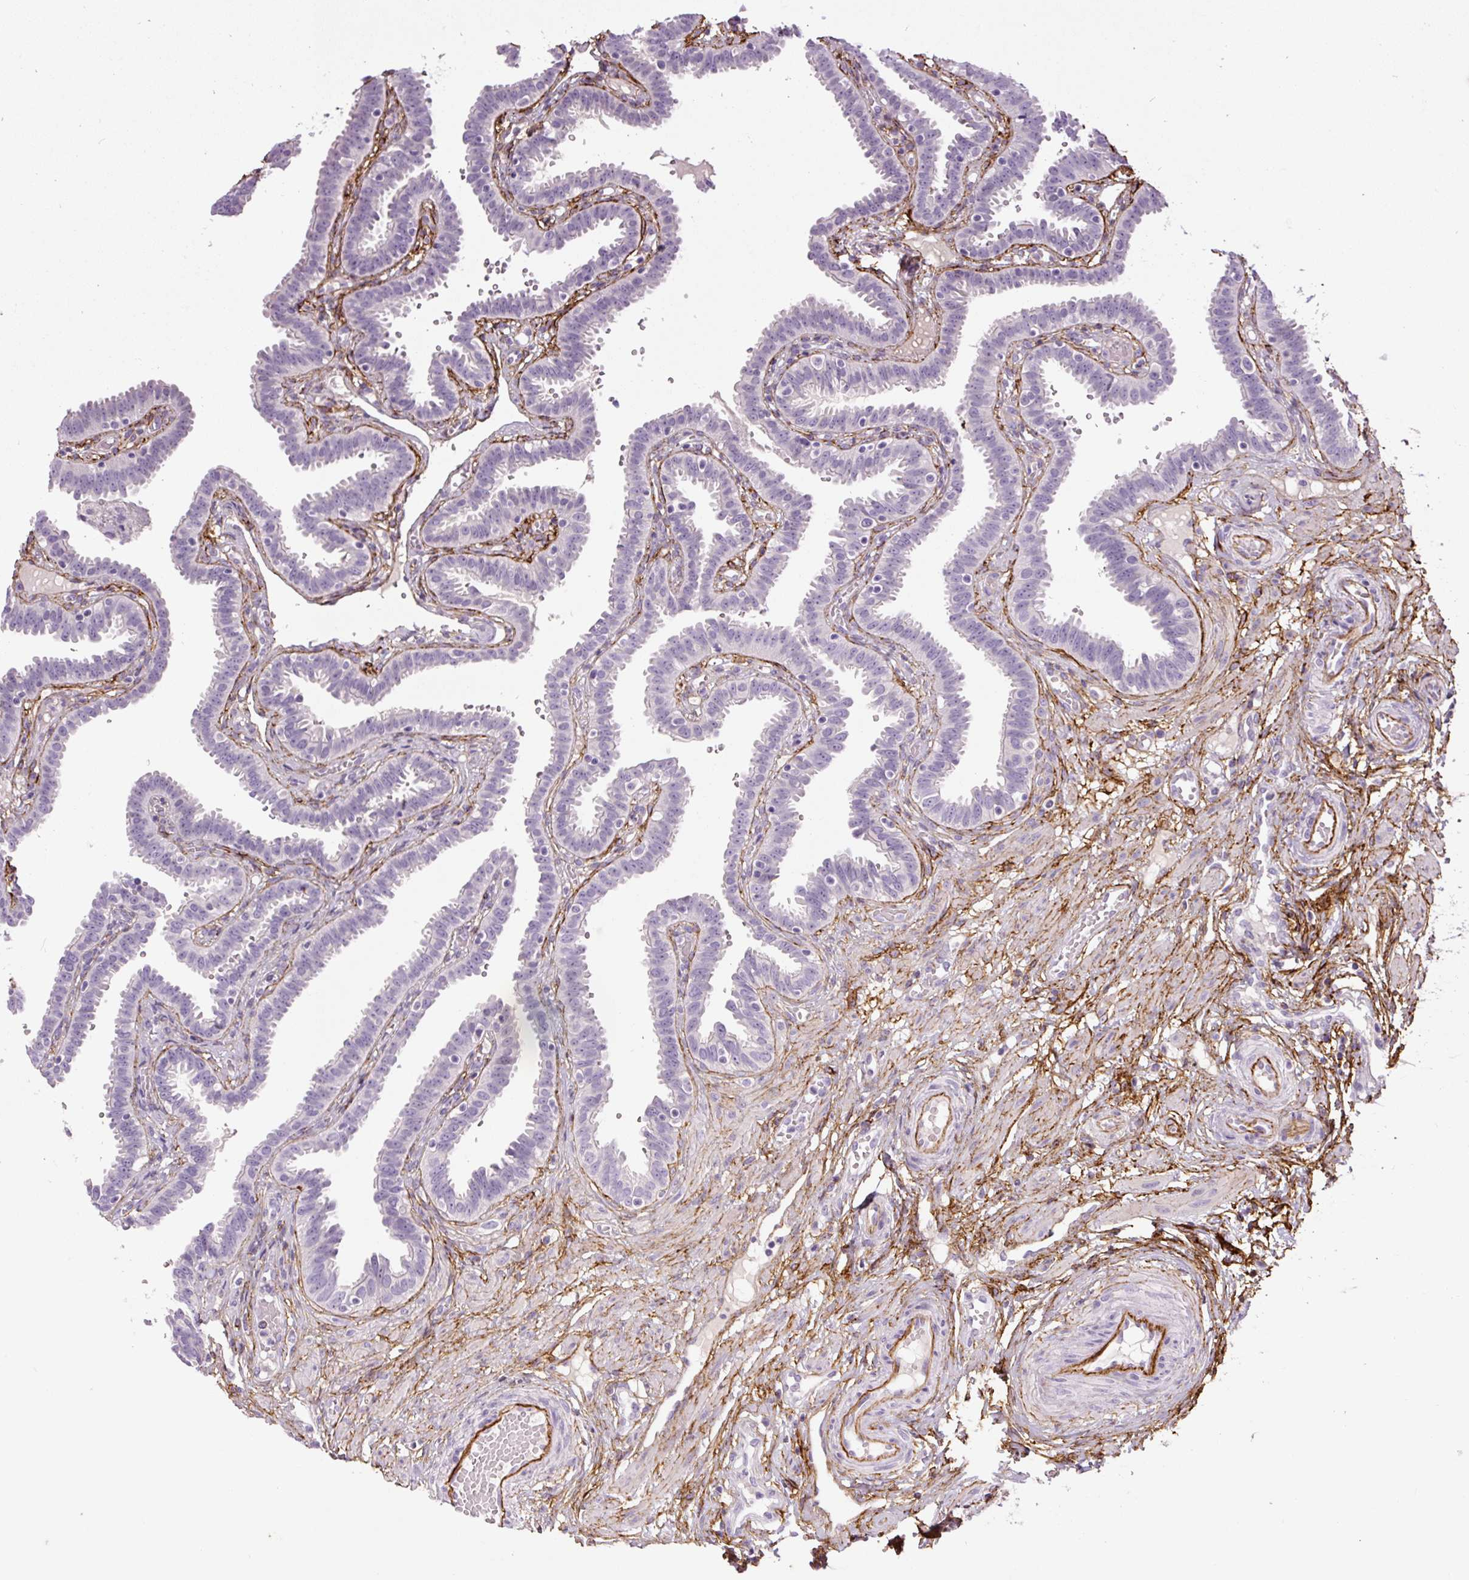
{"staining": {"intensity": "negative", "quantity": "none", "location": "none"}, "tissue": "fallopian tube", "cell_type": "Glandular cells", "image_type": "normal", "snomed": [{"axis": "morphology", "description": "Normal tissue, NOS"}, {"axis": "topography", "description": "Fallopian tube"}], "caption": "Micrograph shows no protein positivity in glandular cells of benign fallopian tube.", "gene": "FBN1", "patient": {"sex": "female", "age": 37}}